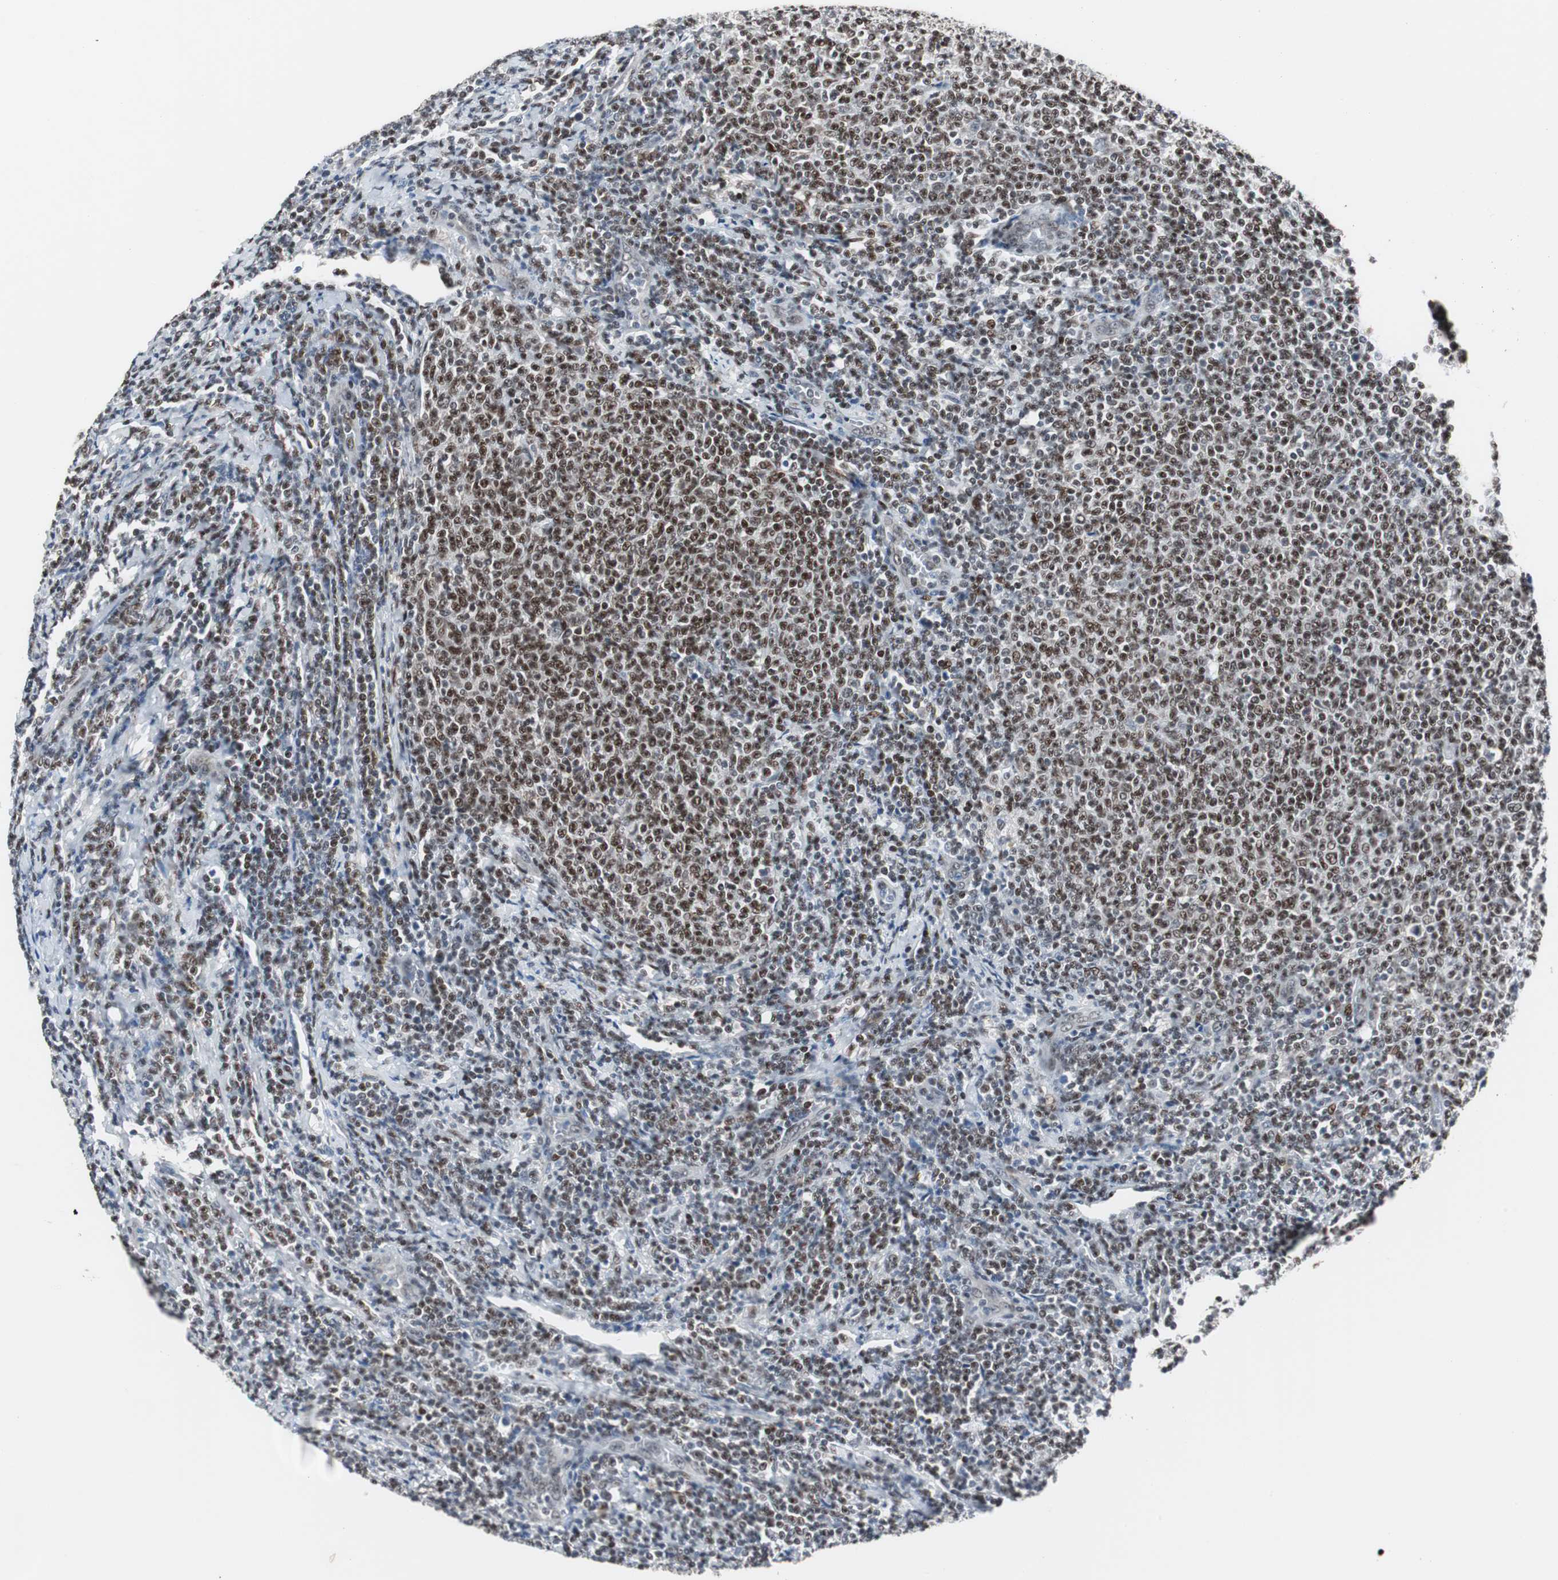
{"staining": {"intensity": "strong", "quantity": "25%-75%", "location": "nuclear"}, "tissue": "lymphoma", "cell_type": "Tumor cells", "image_type": "cancer", "snomed": [{"axis": "morphology", "description": "Malignant lymphoma, non-Hodgkin's type, Low grade"}, {"axis": "topography", "description": "Lymph node"}], "caption": "The histopathology image shows staining of lymphoma, revealing strong nuclear protein expression (brown color) within tumor cells. (DAB = brown stain, brightfield microscopy at high magnification).", "gene": "ZHX2", "patient": {"sex": "male", "age": 66}}